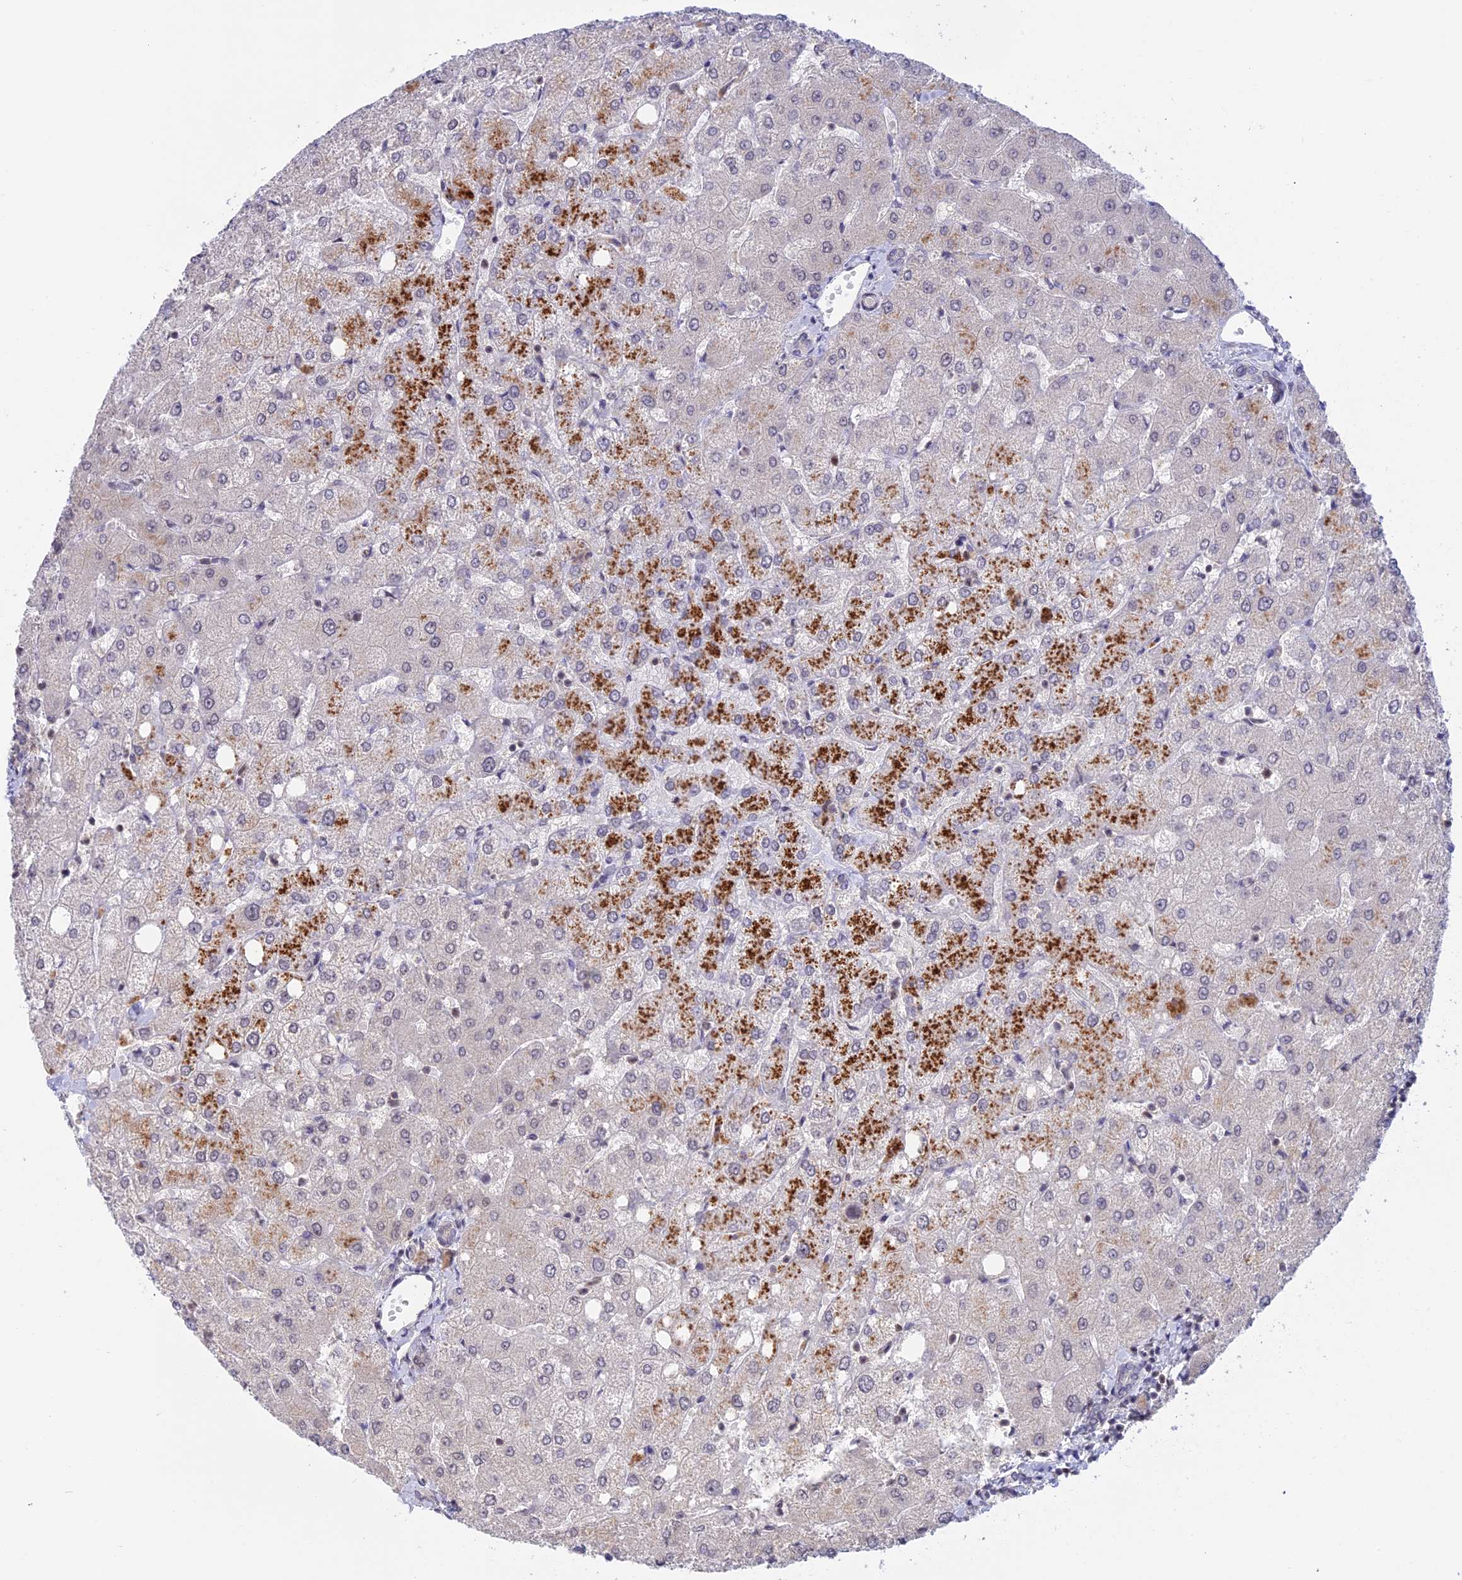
{"staining": {"intensity": "negative", "quantity": "none", "location": "none"}, "tissue": "liver", "cell_type": "Cholangiocytes", "image_type": "normal", "snomed": [{"axis": "morphology", "description": "Normal tissue, NOS"}, {"axis": "topography", "description": "Liver"}], "caption": "Histopathology image shows no significant protein expression in cholangiocytes of unremarkable liver.", "gene": "RFC5", "patient": {"sex": "female", "age": 54}}